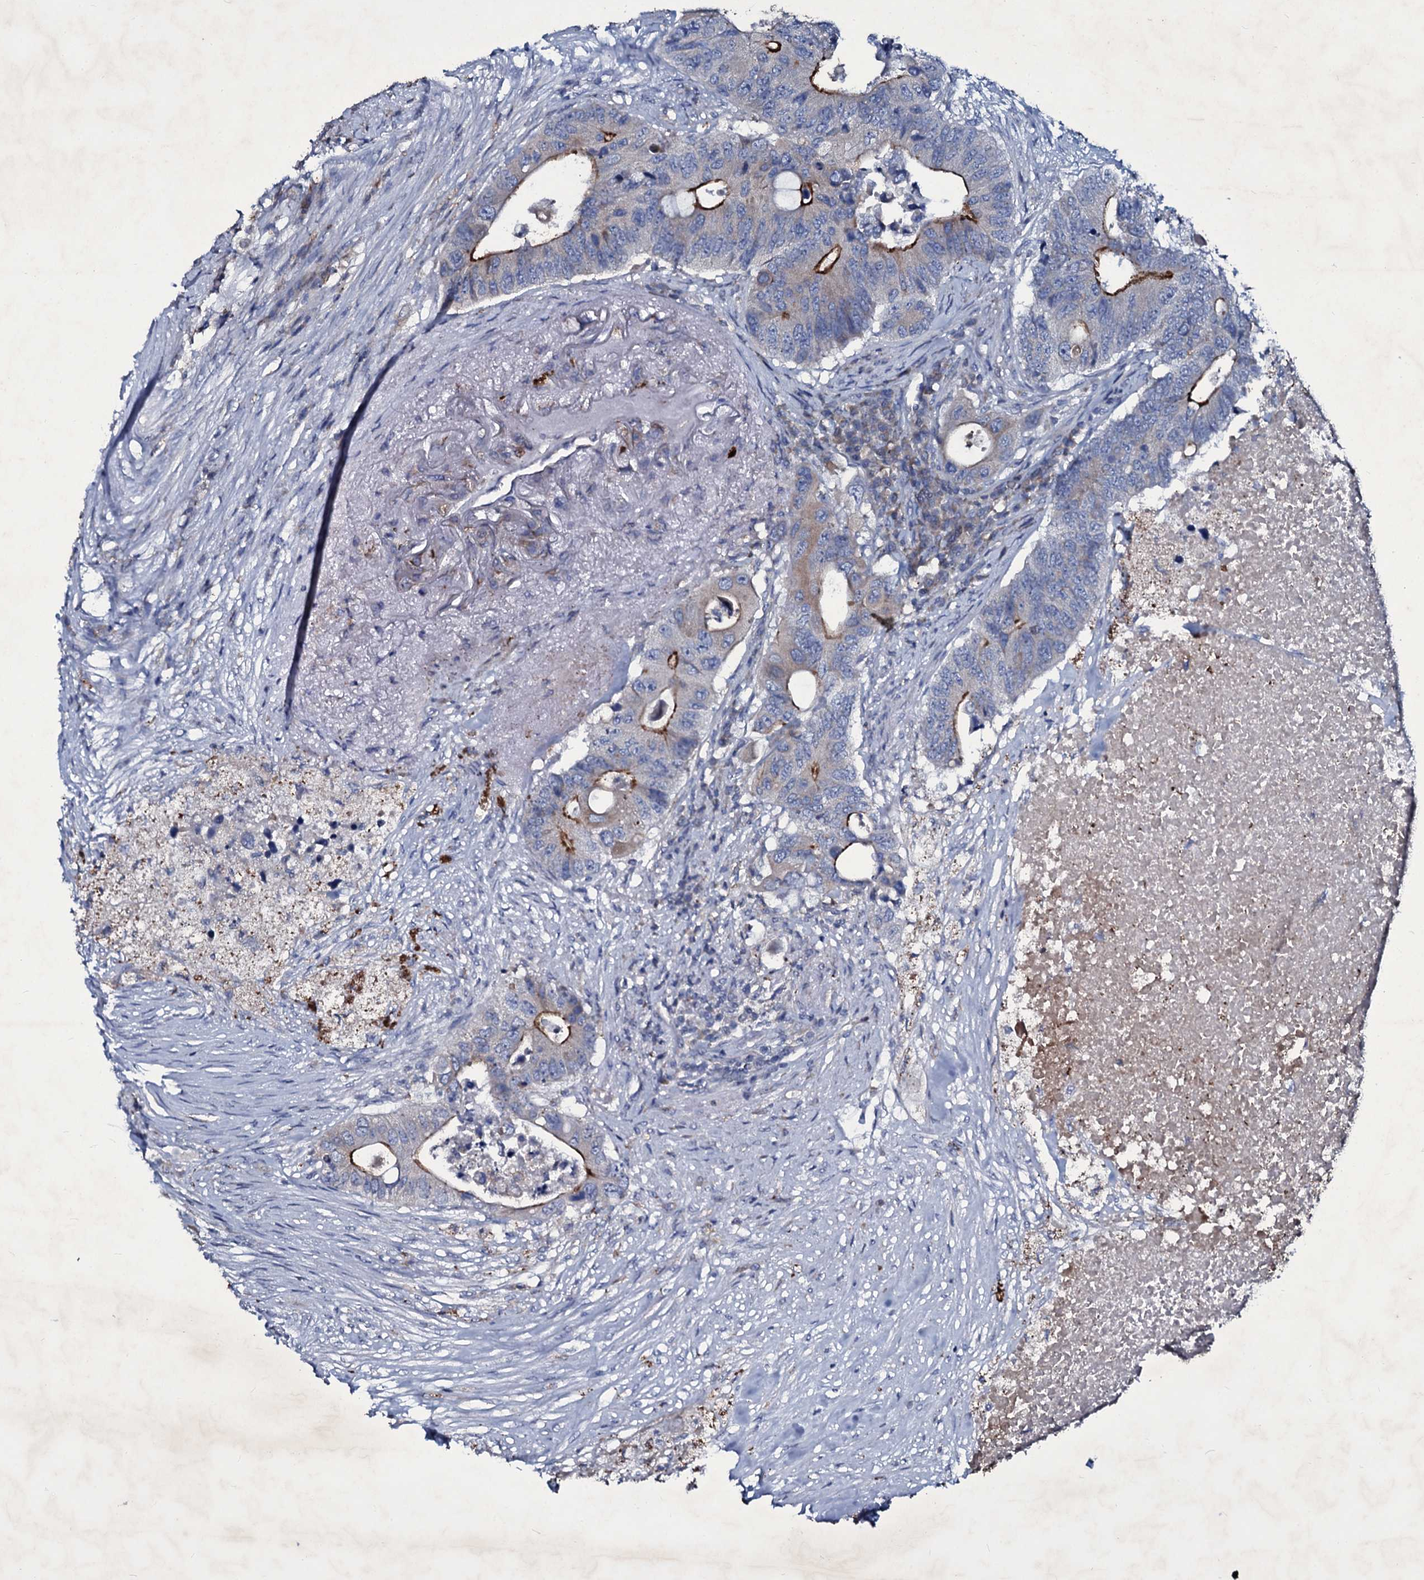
{"staining": {"intensity": "moderate", "quantity": "<25%", "location": "cytoplasmic/membranous"}, "tissue": "colorectal cancer", "cell_type": "Tumor cells", "image_type": "cancer", "snomed": [{"axis": "morphology", "description": "Adenocarcinoma, NOS"}, {"axis": "topography", "description": "Colon"}], "caption": "This image exhibits colorectal cancer stained with immunohistochemistry (IHC) to label a protein in brown. The cytoplasmic/membranous of tumor cells show moderate positivity for the protein. Nuclei are counter-stained blue.", "gene": "SELENOT", "patient": {"sex": "male", "age": 71}}